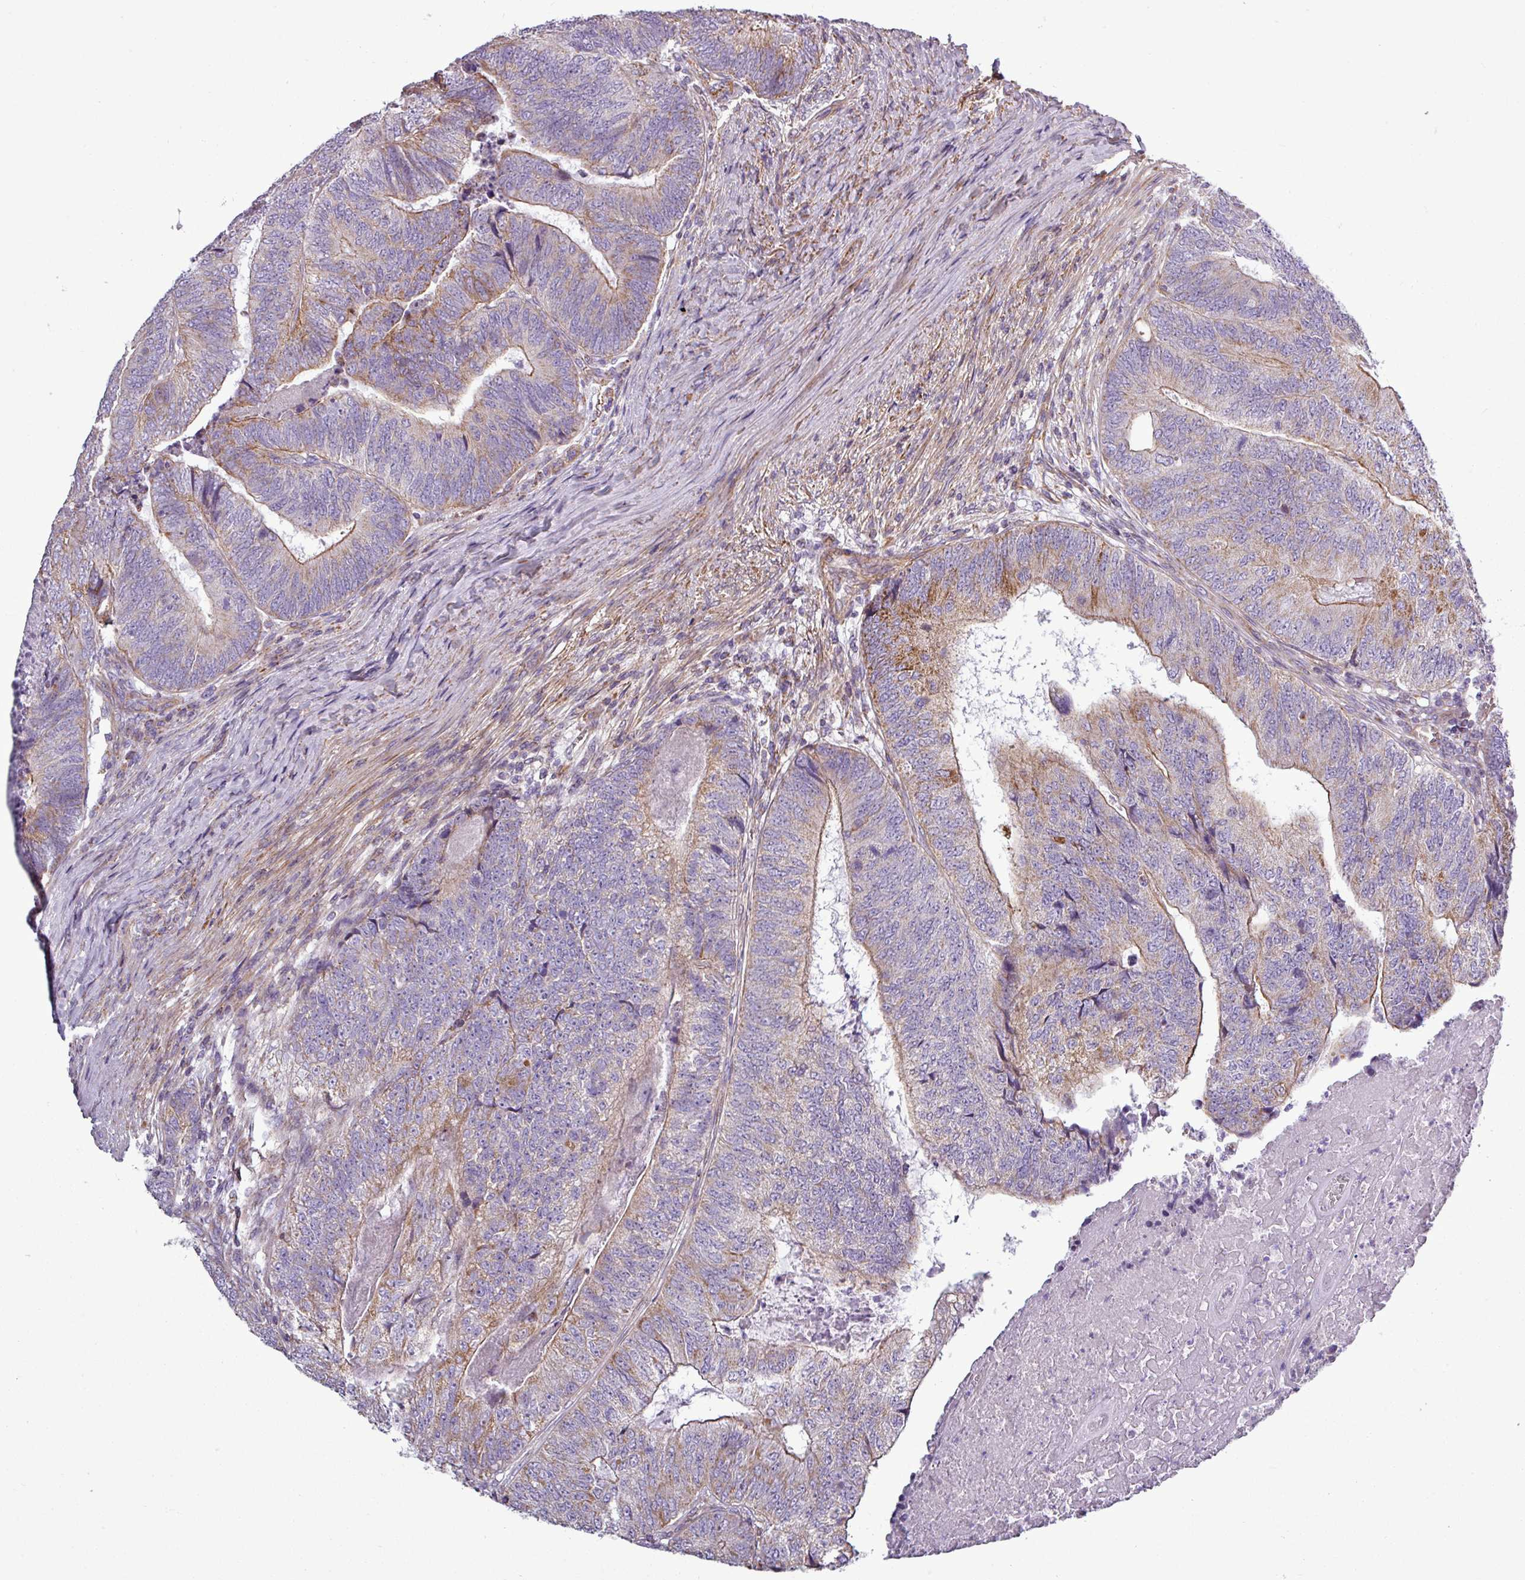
{"staining": {"intensity": "weak", "quantity": "25%-75%", "location": "cytoplasmic/membranous"}, "tissue": "colorectal cancer", "cell_type": "Tumor cells", "image_type": "cancer", "snomed": [{"axis": "morphology", "description": "Adenocarcinoma, NOS"}, {"axis": "topography", "description": "Colon"}], "caption": "Adenocarcinoma (colorectal) stained for a protein displays weak cytoplasmic/membranous positivity in tumor cells. Using DAB (3,3'-diaminobenzidine) (brown) and hematoxylin (blue) stains, captured at high magnification using brightfield microscopy.", "gene": "BTN2A2", "patient": {"sex": "female", "age": 67}}